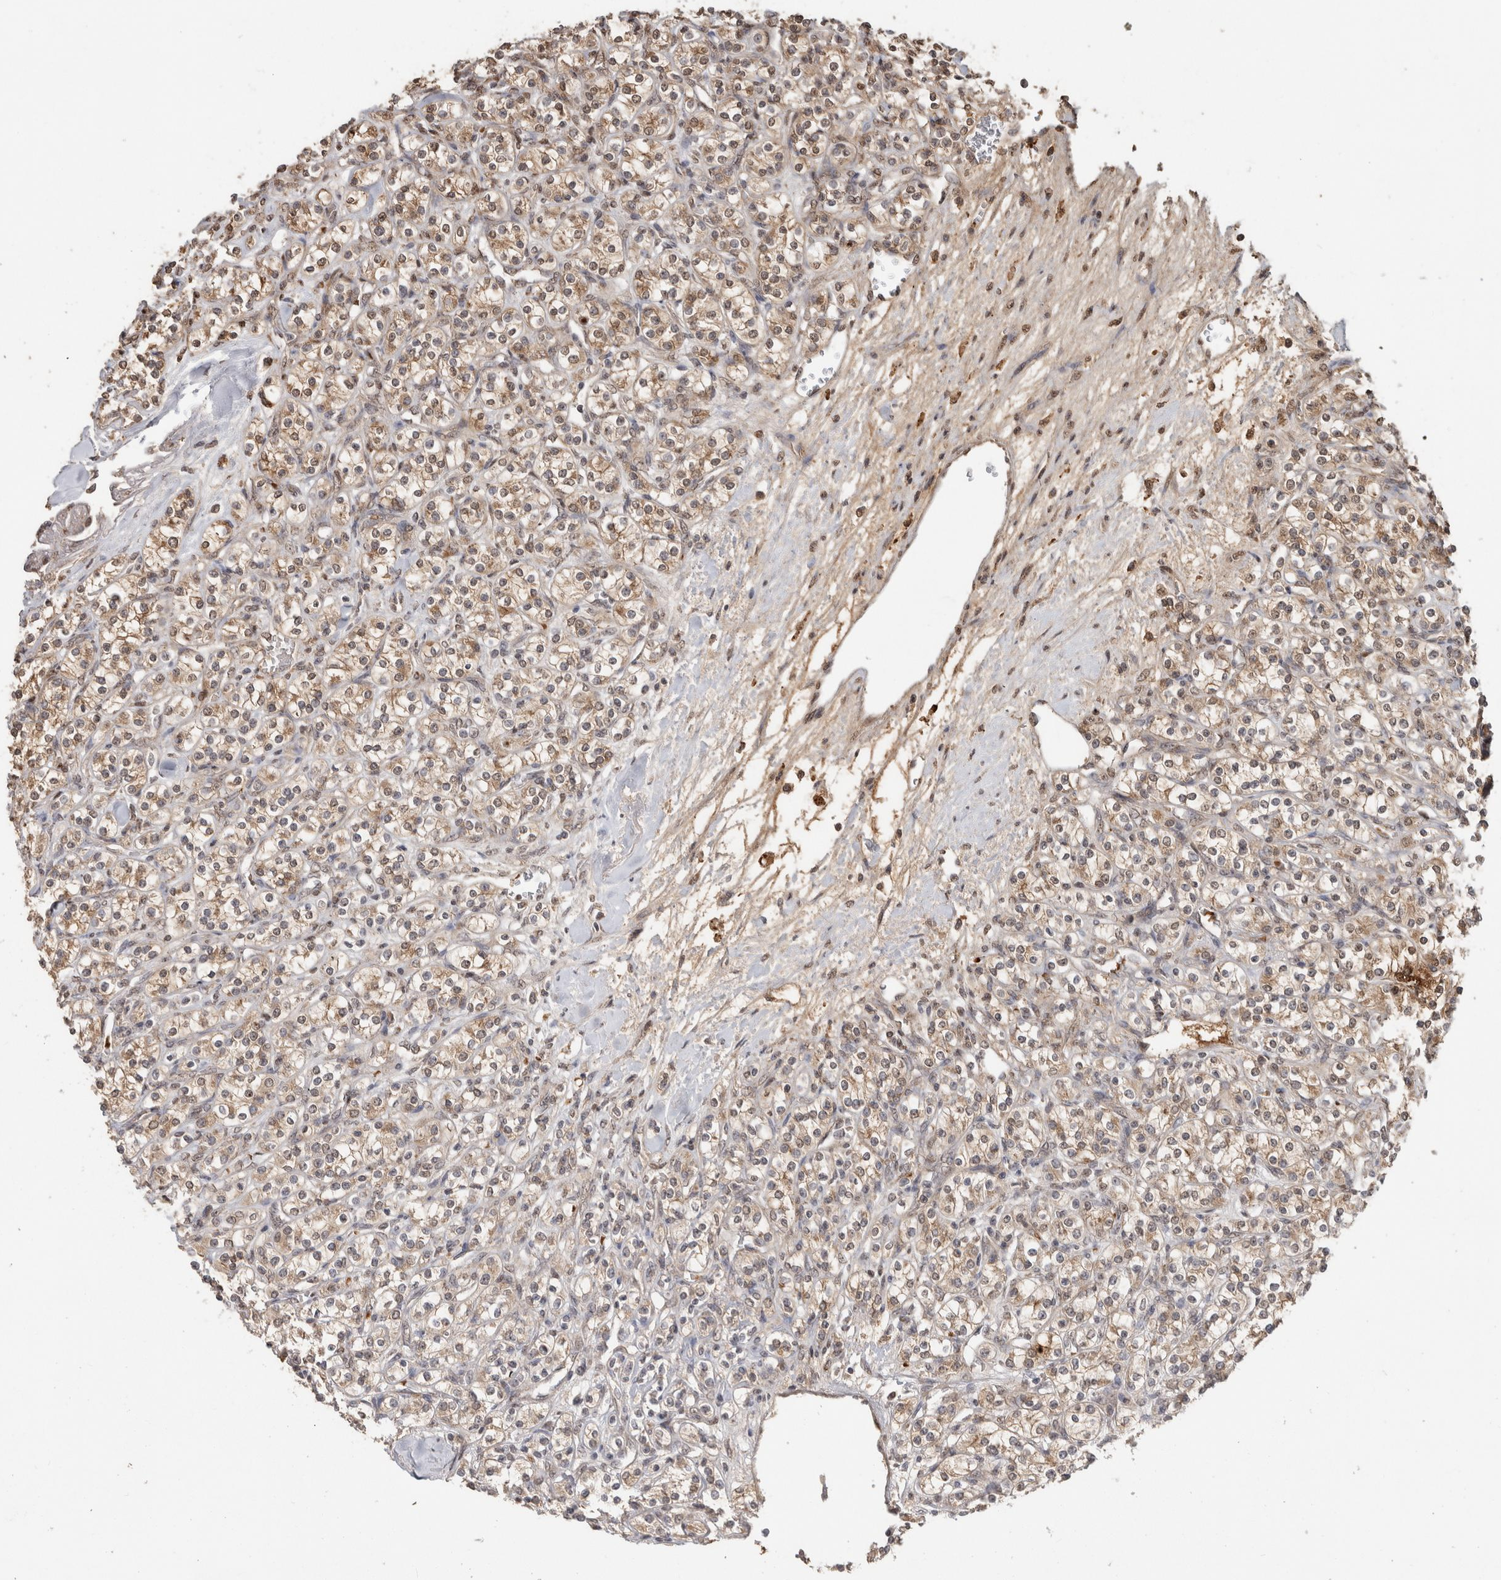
{"staining": {"intensity": "moderate", "quantity": ">75%", "location": "cytoplasmic/membranous"}, "tissue": "renal cancer", "cell_type": "Tumor cells", "image_type": "cancer", "snomed": [{"axis": "morphology", "description": "Adenocarcinoma, NOS"}, {"axis": "topography", "description": "Kidney"}], "caption": "Immunohistochemistry of human renal cancer (adenocarcinoma) demonstrates medium levels of moderate cytoplasmic/membranous staining in about >75% of tumor cells.", "gene": "FAM3A", "patient": {"sex": "male", "age": 77}}